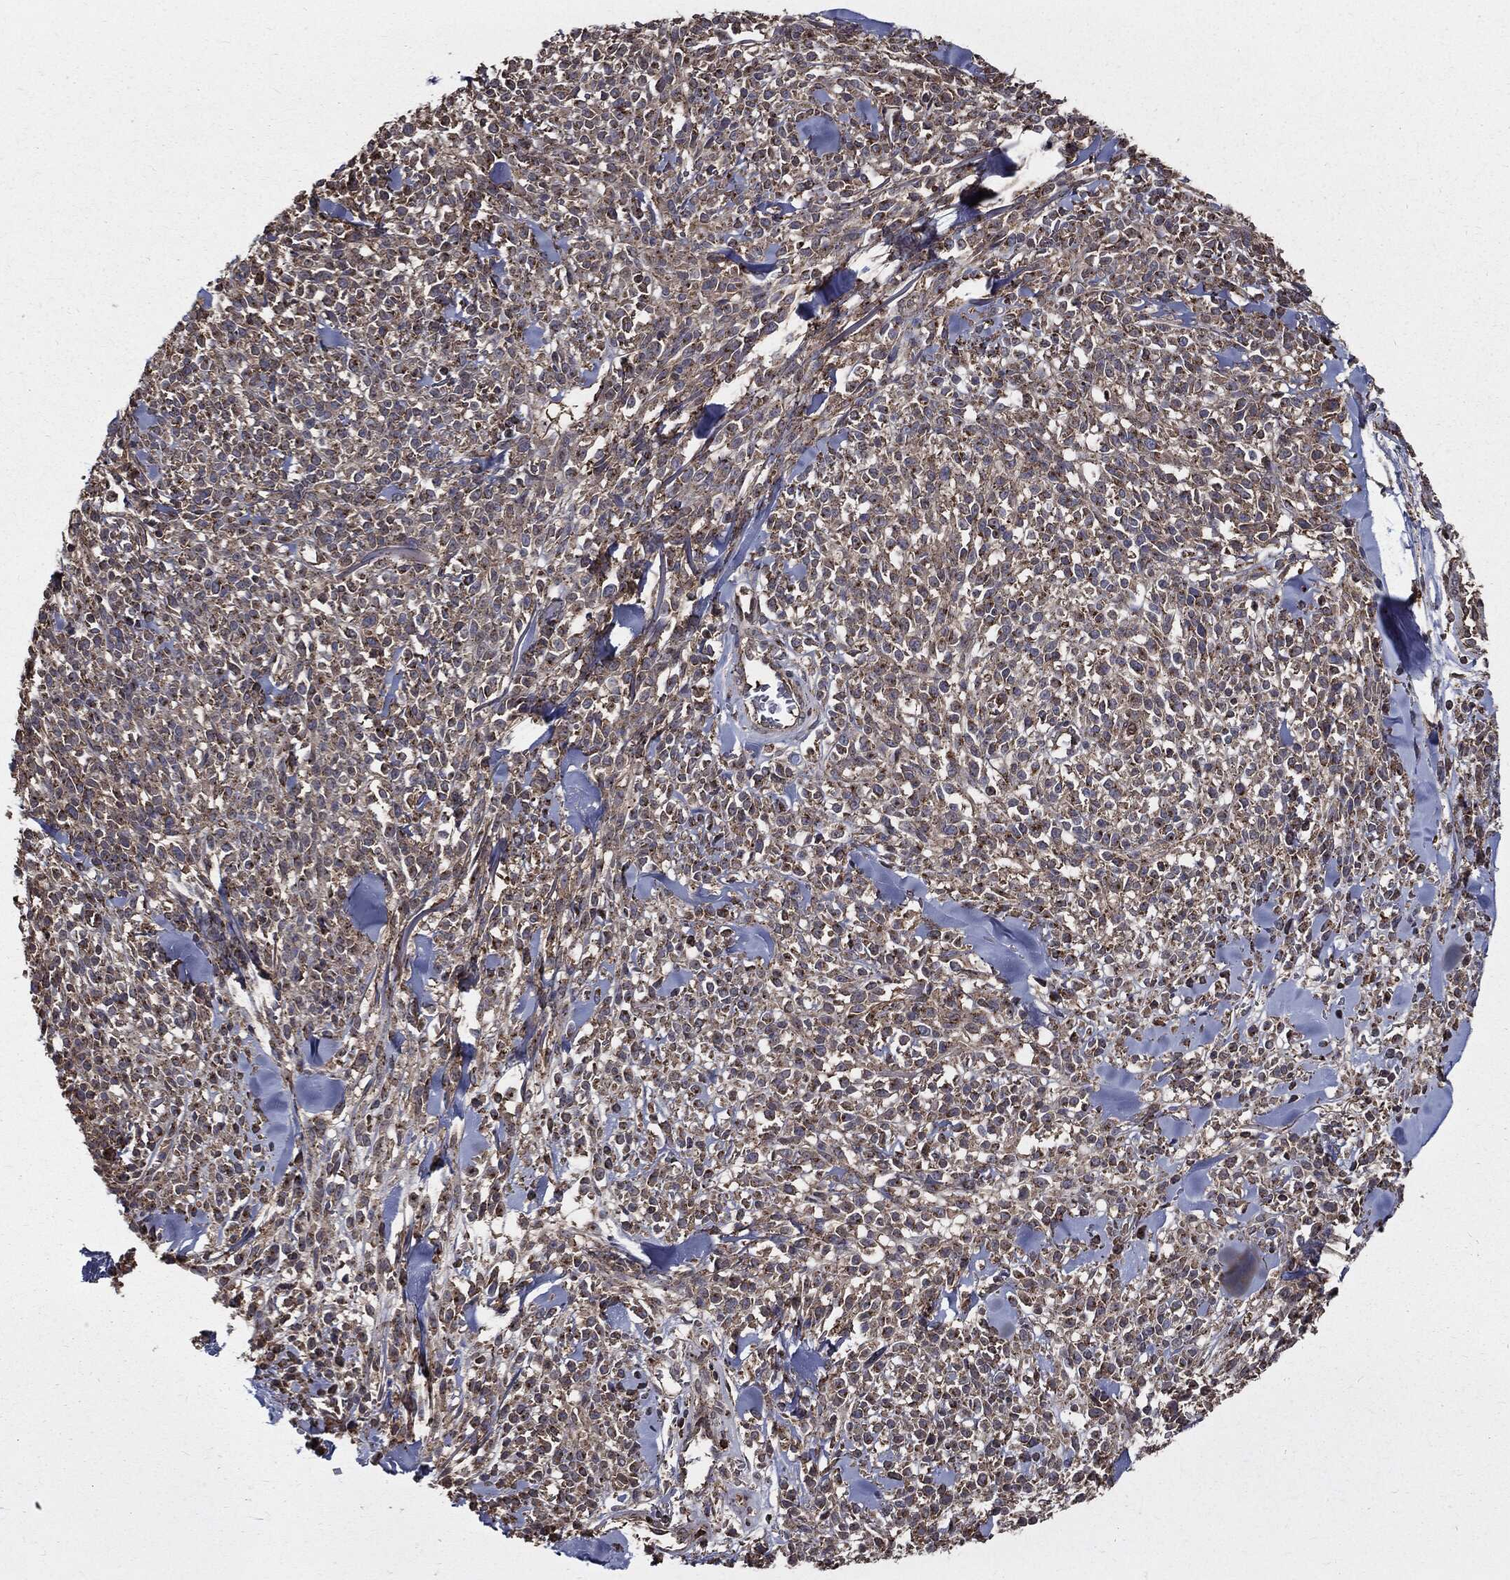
{"staining": {"intensity": "moderate", "quantity": "<25%", "location": "cytoplasmic/membranous"}, "tissue": "melanoma", "cell_type": "Tumor cells", "image_type": "cancer", "snomed": [{"axis": "morphology", "description": "Malignant melanoma, NOS"}, {"axis": "topography", "description": "Skin"}, {"axis": "topography", "description": "Skin of trunk"}], "caption": "A low amount of moderate cytoplasmic/membranous staining is seen in approximately <25% of tumor cells in malignant melanoma tissue.", "gene": "PDCD6IP", "patient": {"sex": "male", "age": 74}}